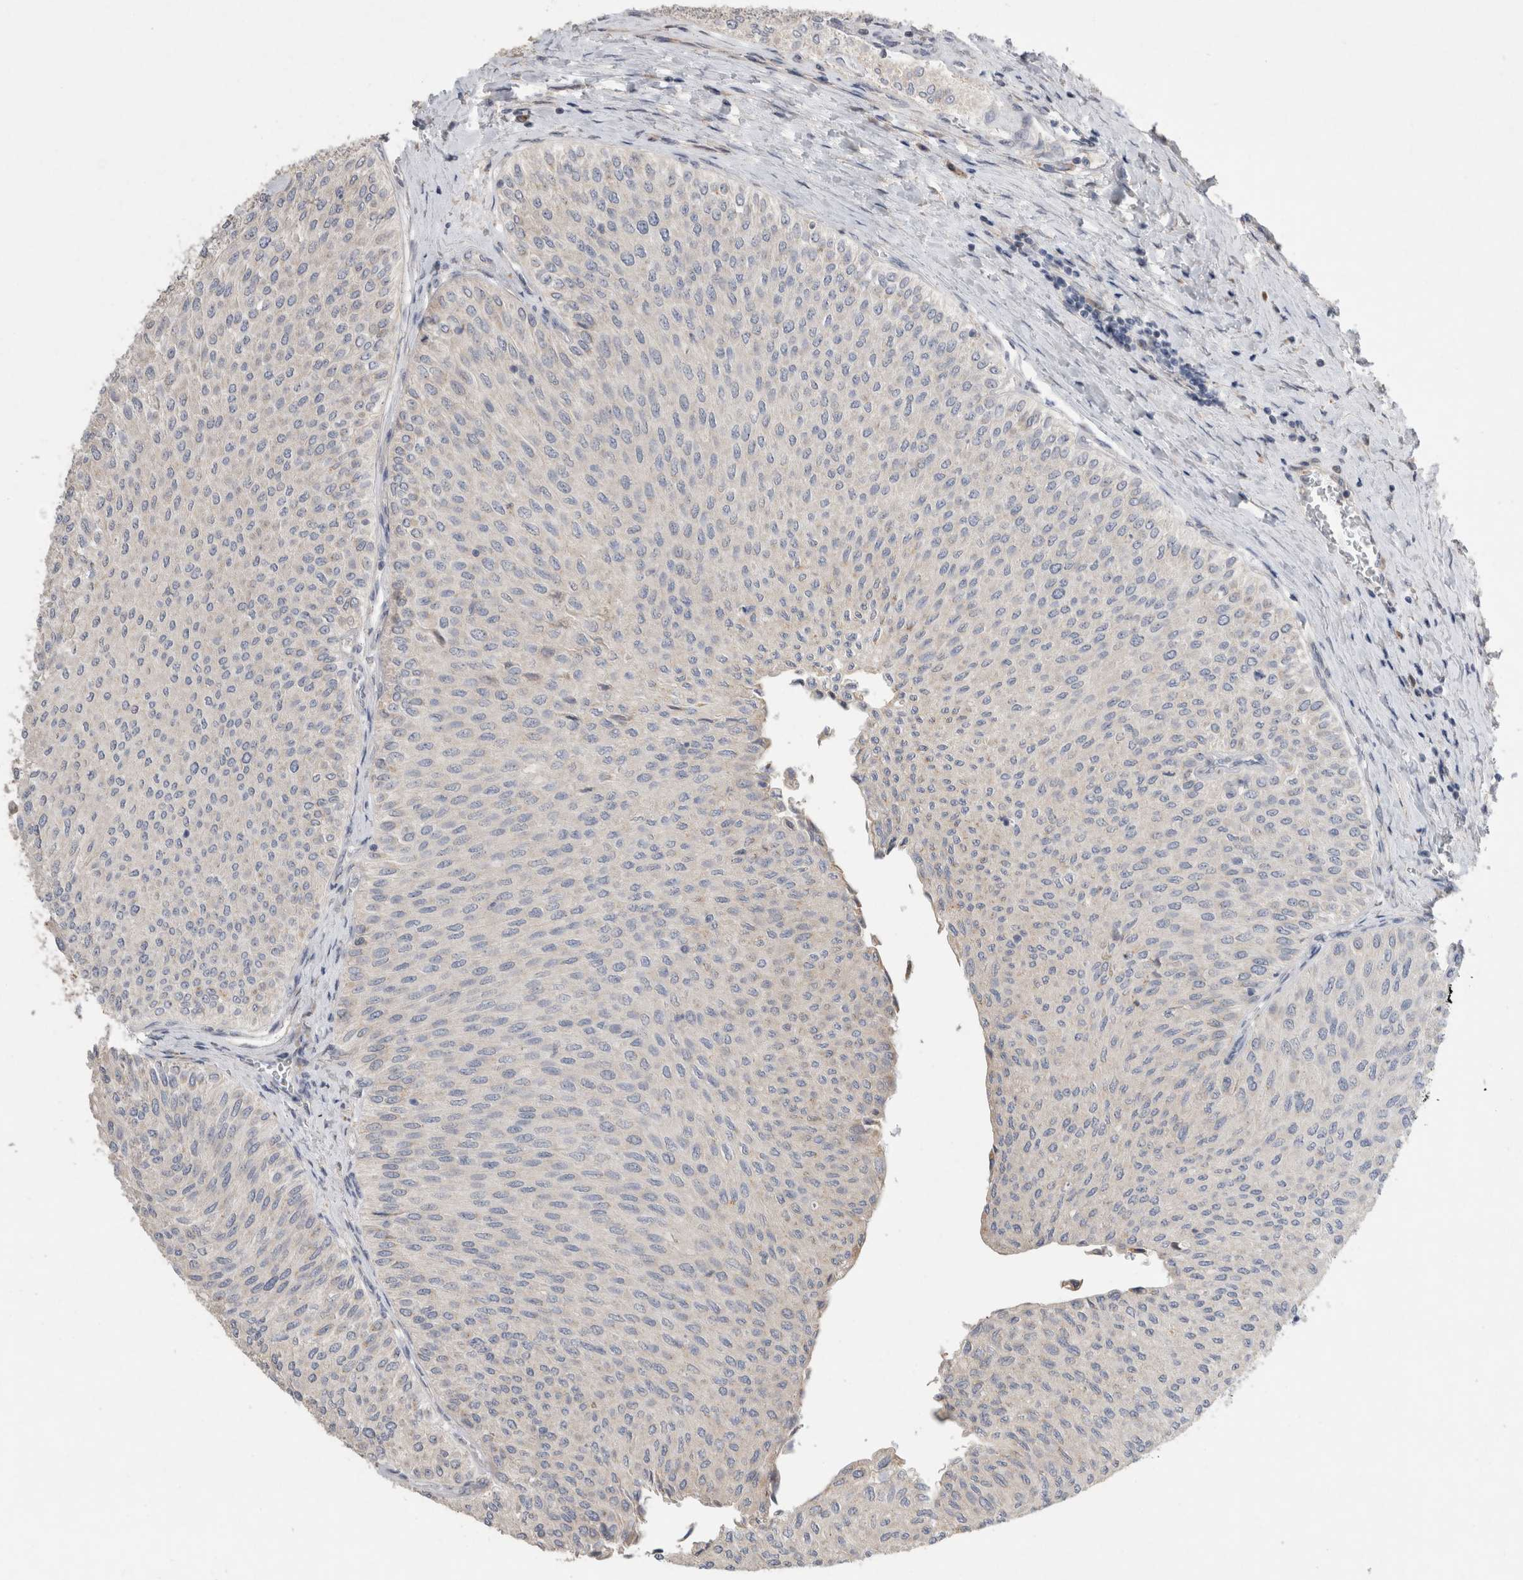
{"staining": {"intensity": "negative", "quantity": "none", "location": "none"}, "tissue": "urothelial cancer", "cell_type": "Tumor cells", "image_type": "cancer", "snomed": [{"axis": "morphology", "description": "Urothelial carcinoma, Low grade"}, {"axis": "topography", "description": "Urinary bladder"}], "caption": "Immunohistochemical staining of human urothelial cancer demonstrates no significant expression in tumor cells. (Stains: DAB (3,3'-diaminobenzidine) immunohistochemistry (IHC) with hematoxylin counter stain, Microscopy: brightfield microscopy at high magnification).", "gene": "TRMT9B", "patient": {"sex": "male", "age": 78}}